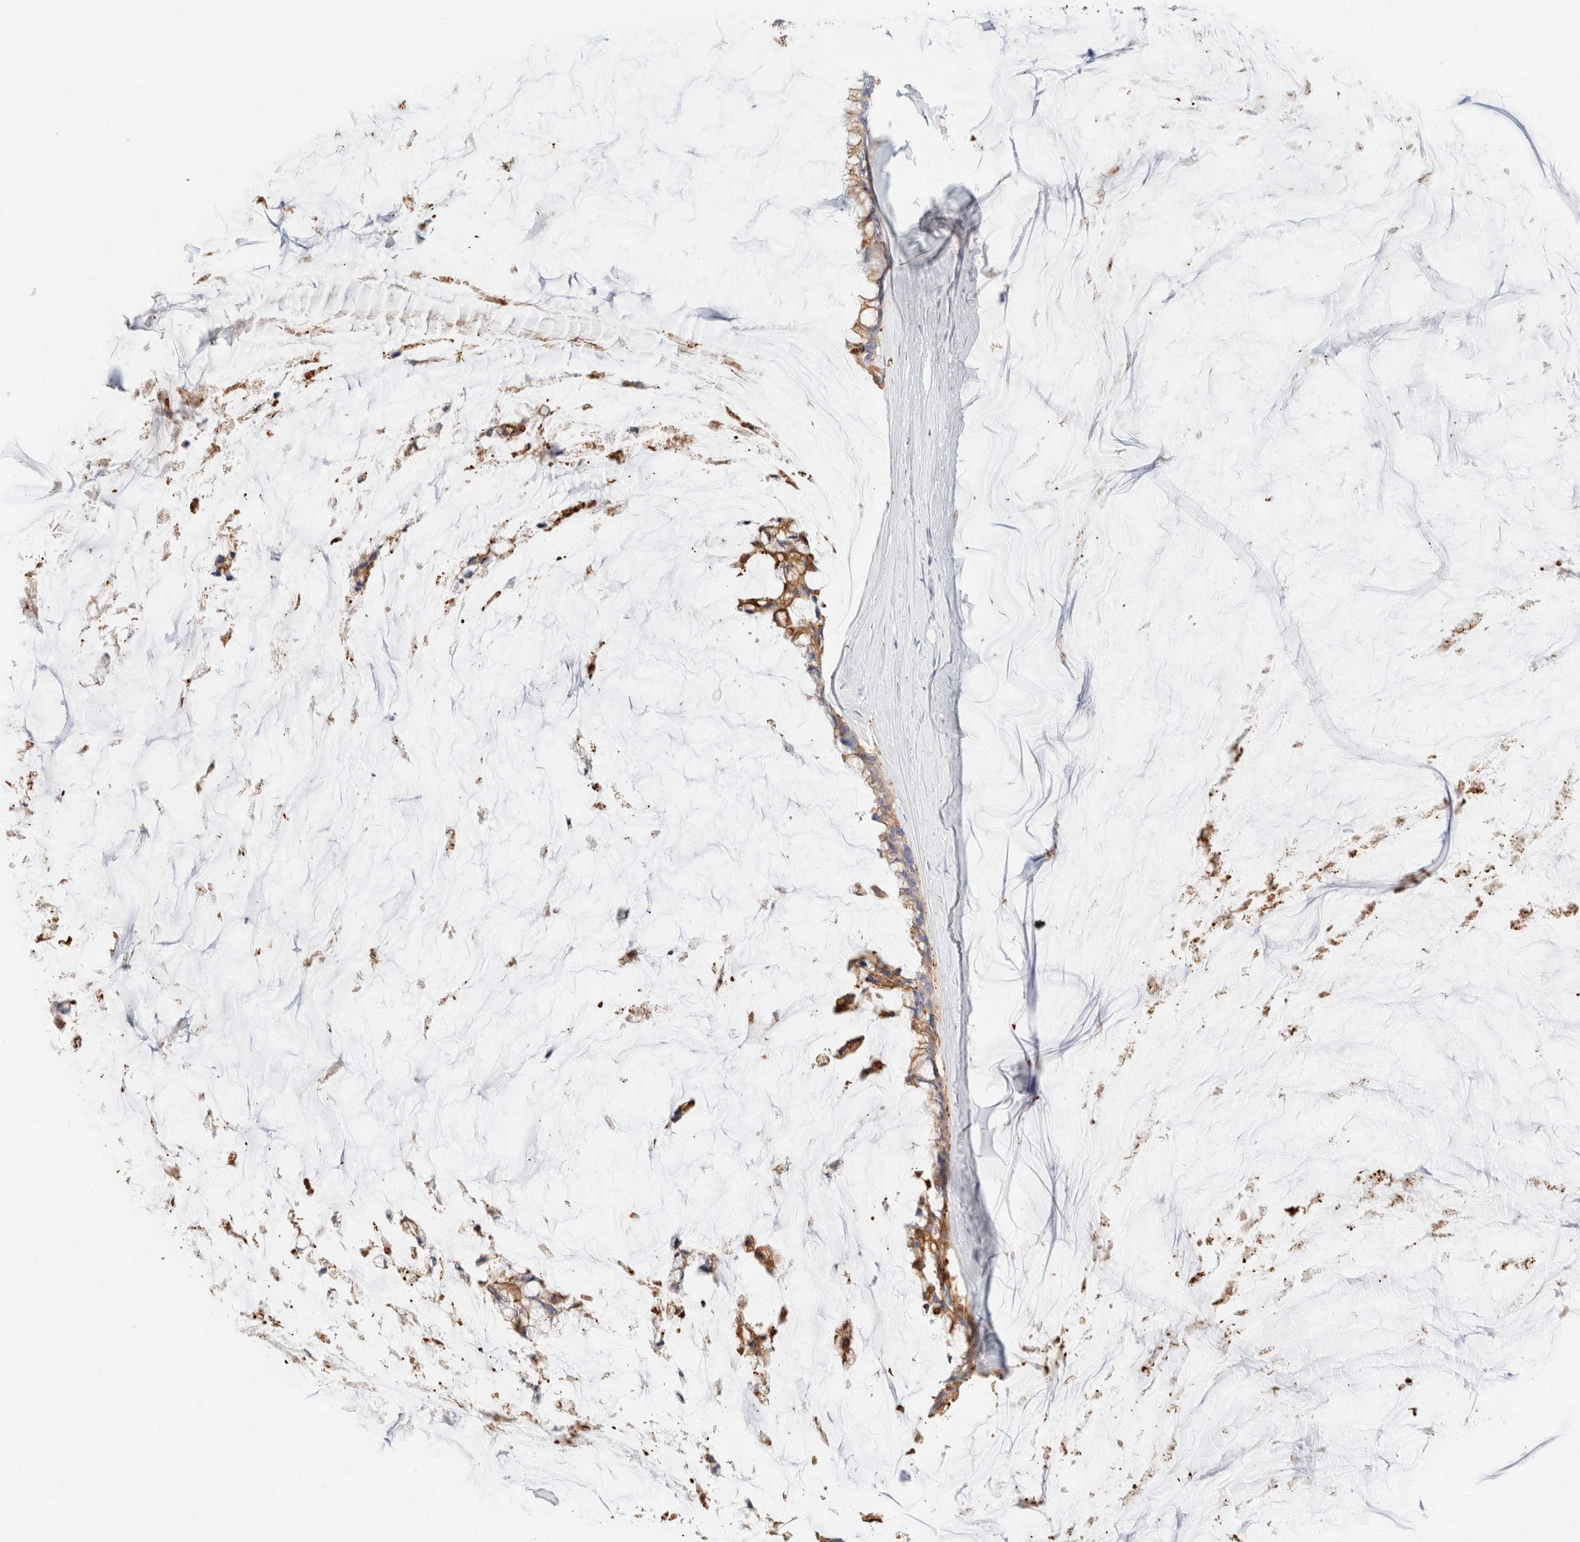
{"staining": {"intensity": "moderate", "quantity": ">75%", "location": "cytoplasmic/membranous"}, "tissue": "ovarian cancer", "cell_type": "Tumor cells", "image_type": "cancer", "snomed": [{"axis": "morphology", "description": "Cystadenocarcinoma, mucinous, NOS"}, {"axis": "topography", "description": "Ovary"}], "caption": "This is a micrograph of immunohistochemistry staining of ovarian cancer (mucinous cystadenocarcinoma), which shows moderate staining in the cytoplasmic/membranous of tumor cells.", "gene": "KRT20", "patient": {"sex": "female", "age": 39}}